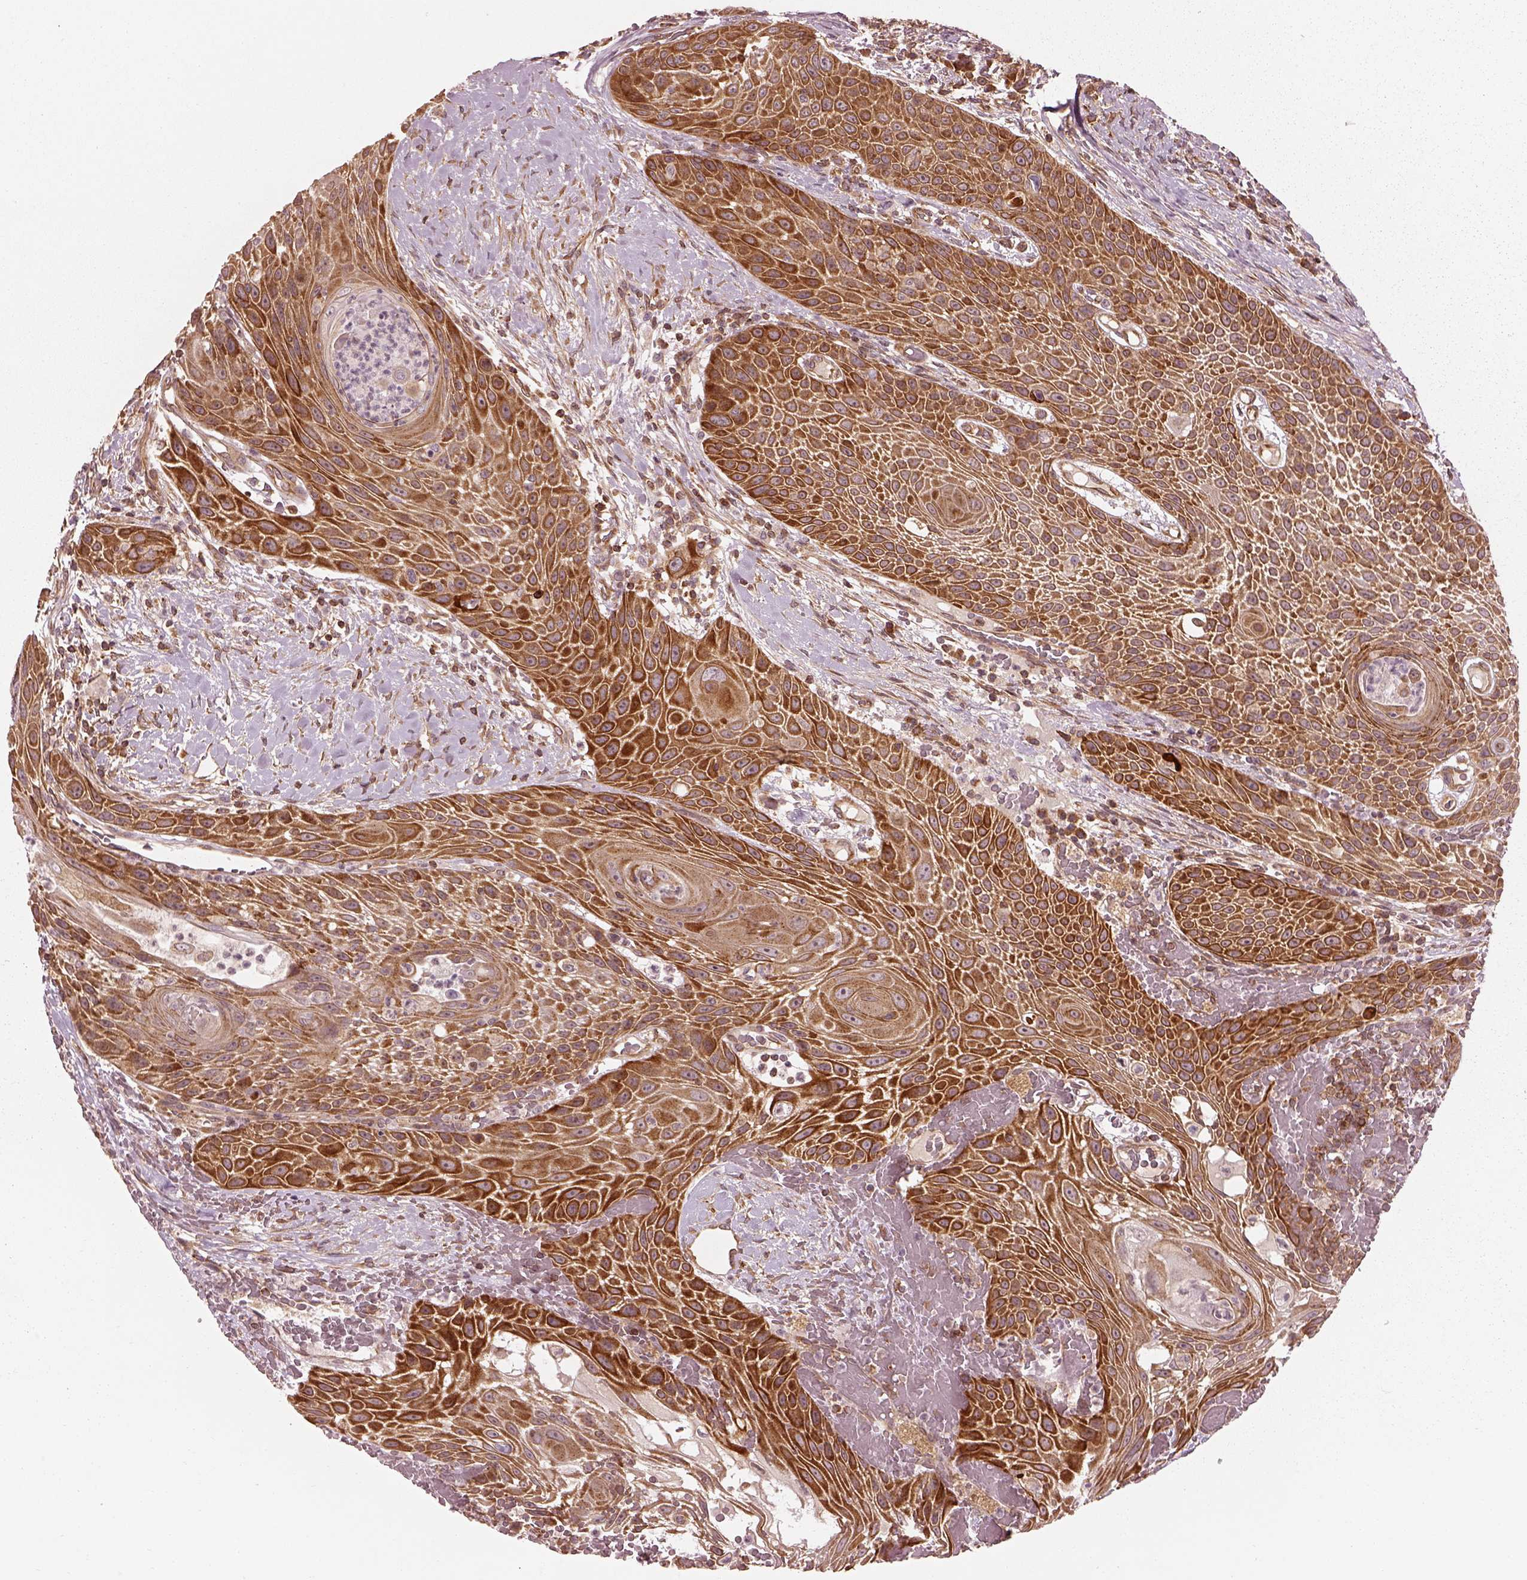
{"staining": {"intensity": "strong", "quantity": ">75%", "location": "cytoplasmic/membranous"}, "tissue": "head and neck cancer", "cell_type": "Tumor cells", "image_type": "cancer", "snomed": [{"axis": "morphology", "description": "Squamous cell carcinoma, NOS"}, {"axis": "topography", "description": "Head-Neck"}], "caption": "IHC of head and neck cancer (squamous cell carcinoma) exhibits high levels of strong cytoplasmic/membranous expression in about >75% of tumor cells.", "gene": "LSM14A", "patient": {"sex": "male", "age": 69}}